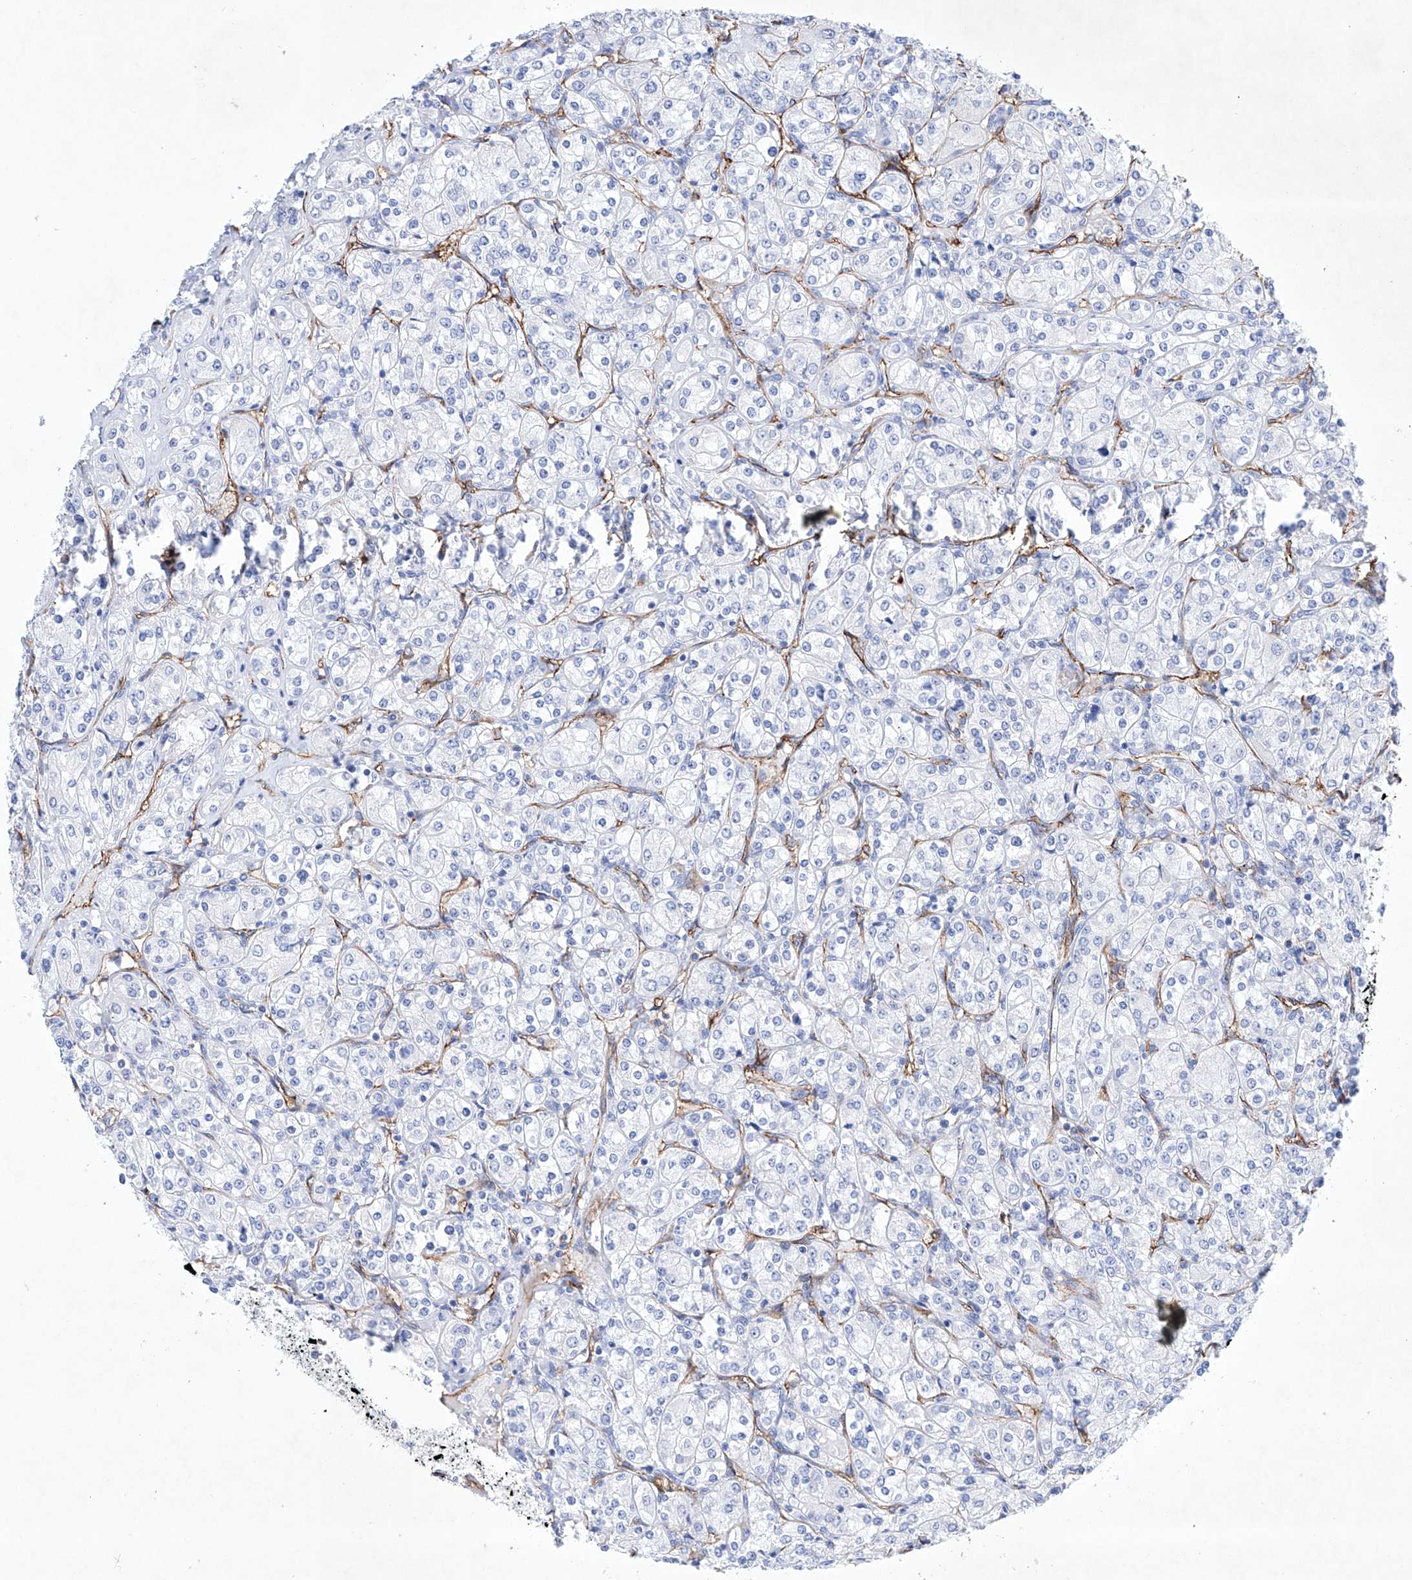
{"staining": {"intensity": "negative", "quantity": "none", "location": "none"}, "tissue": "renal cancer", "cell_type": "Tumor cells", "image_type": "cancer", "snomed": [{"axis": "morphology", "description": "Adenocarcinoma, NOS"}, {"axis": "topography", "description": "Kidney"}], "caption": "This histopathology image is of renal cancer (adenocarcinoma) stained with IHC to label a protein in brown with the nuclei are counter-stained blue. There is no staining in tumor cells.", "gene": "ETV7", "patient": {"sex": "male", "age": 77}}